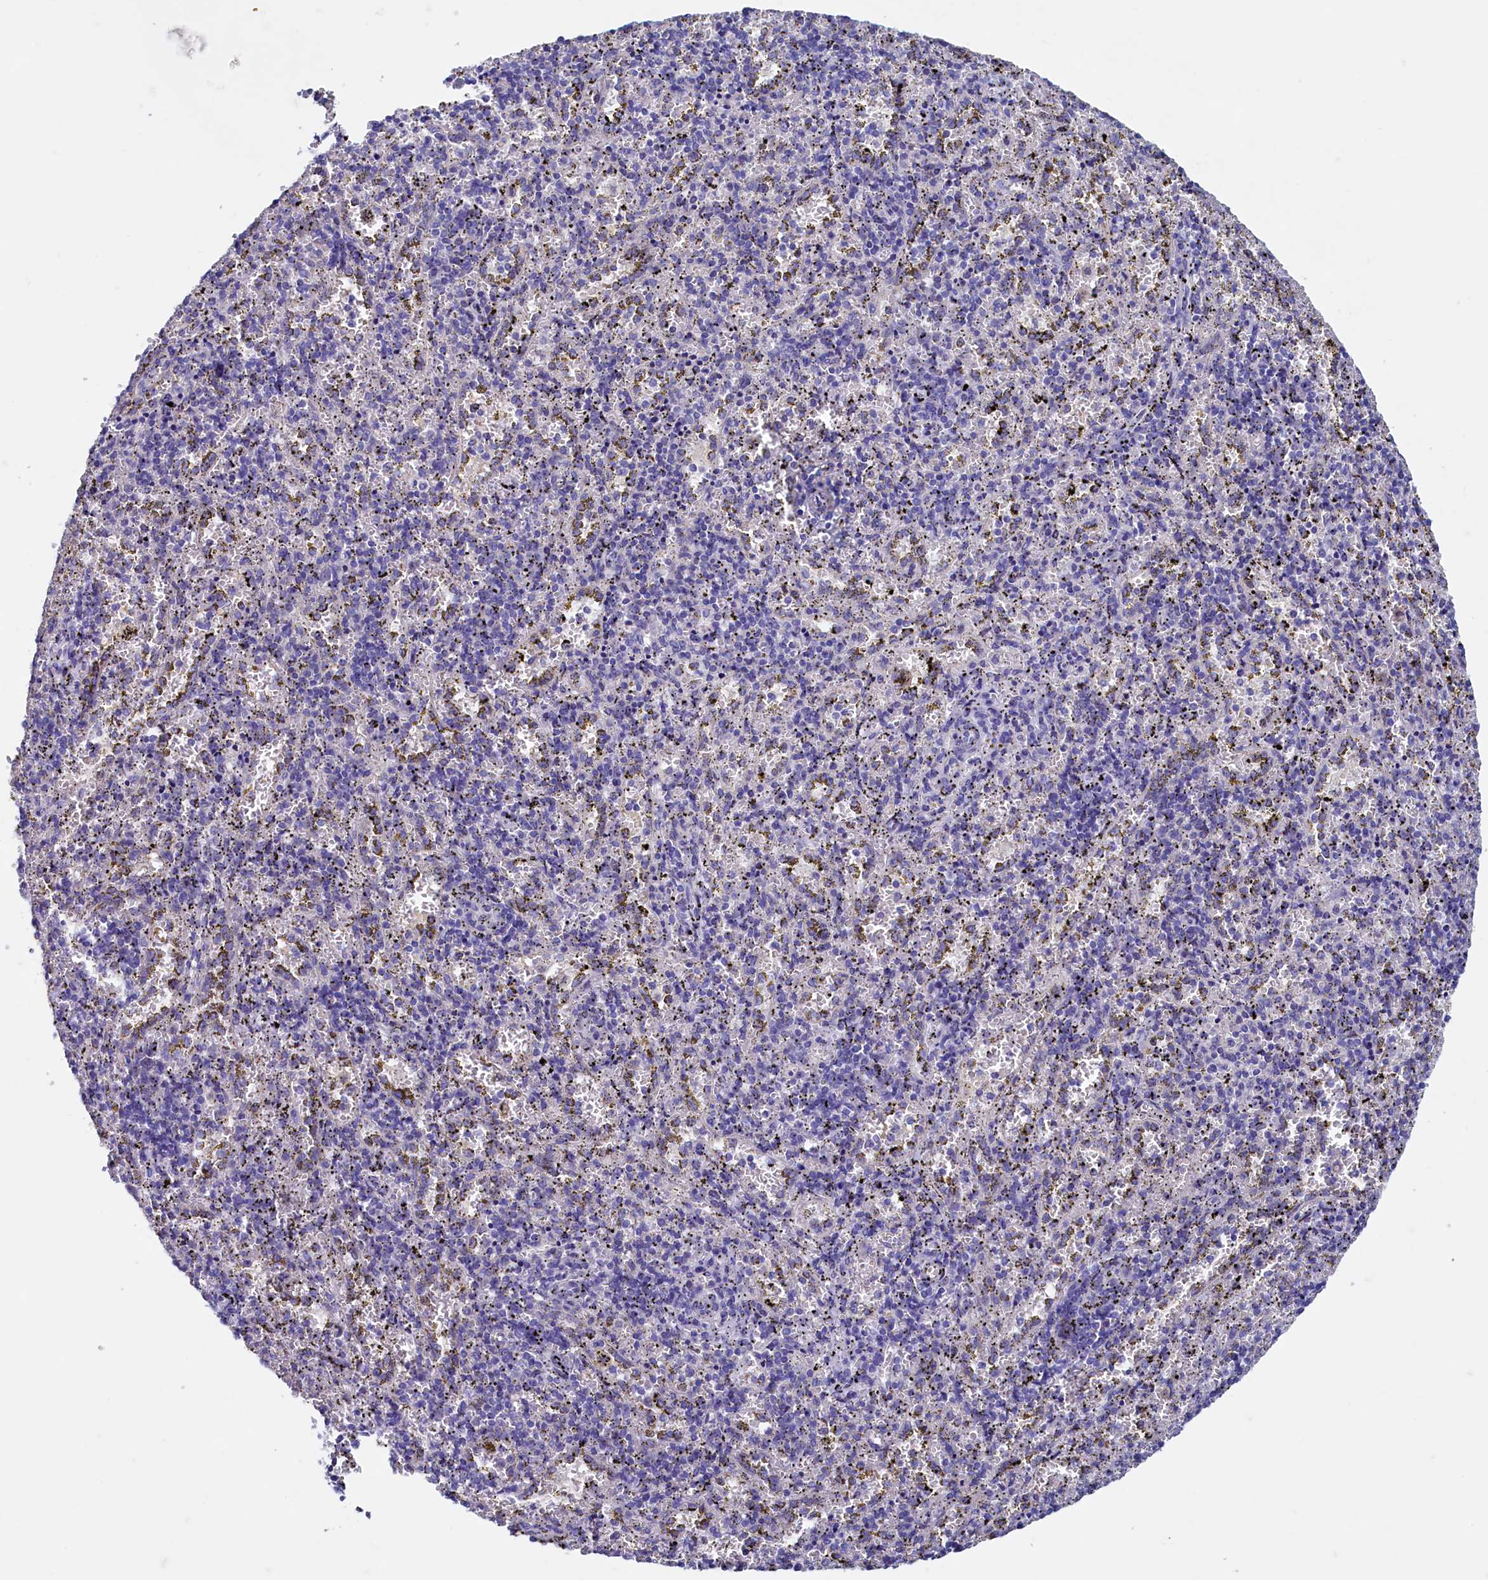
{"staining": {"intensity": "negative", "quantity": "none", "location": "none"}, "tissue": "spleen", "cell_type": "Cells in red pulp", "image_type": "normal", "snomed": [{"axis": "morphology", "description": "Normal tissue, NOS"}, {"axis": "topography", "description": "Spleen"}], "caption": "The immunohistochemistry (IHC) histopathology image has no significant positivity in cells in red pulp of spleen. (Brightfield microscopy of DAB (3,3'-diaminobenzidine) immunohistochemistry (IHC) at high magnification).", "gene": "MAP1LC3A", "patient": {"sex": "male", "age": 11}}